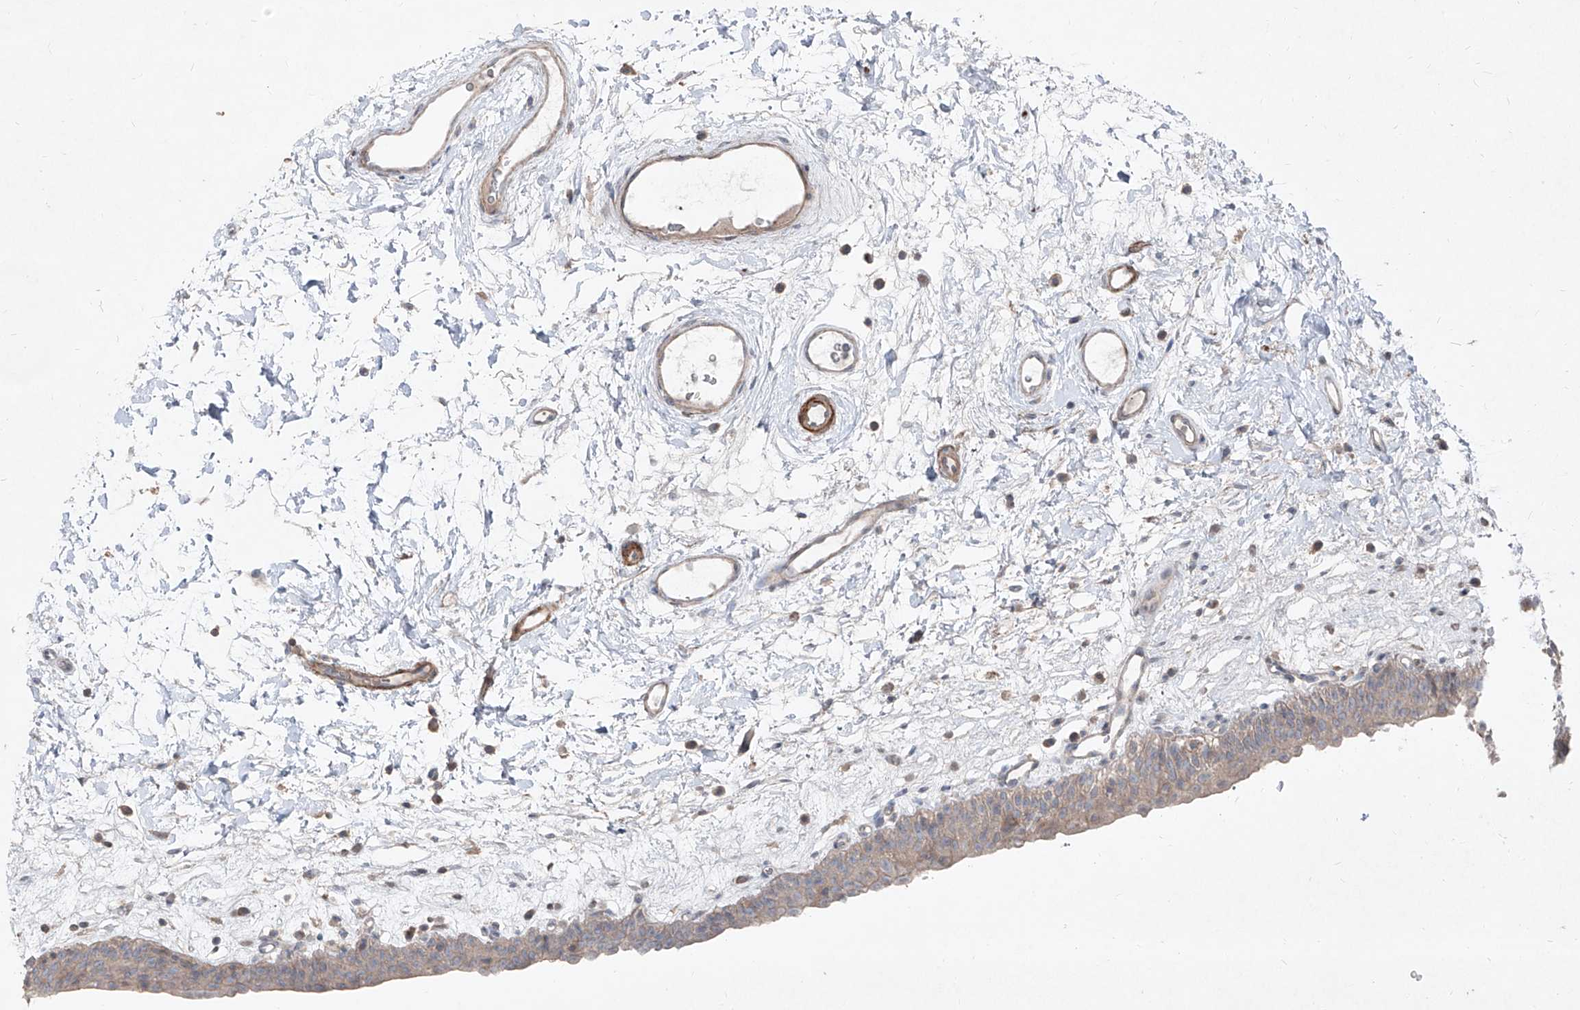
{"staining": {"intensity": "weak", "quantity": "25%-75%", "location": "cytoplasmic/membranous"}, "tissue": "urinary bladder", "cell_type": "Urothelial cells", "image_type": "normal", "snomed": [{"axis": "morphology", "description": "Normal tissue, NOS"}, {"axis": "topography", "description": "Urinary bladder"}], "caption": "A low amount of weak cytoplasmic/membranous positivity is appreciated in about 25%-75% of urothelial cells in normal urinary bladder. Using DAB (3,3'-diaminobenzidine) (brown) and hematoxylin (blue) stains, captured at high magnification using brightfield microscopy.", "gene": "UFD1", "patient": {"sex": "male", "age": 83}}